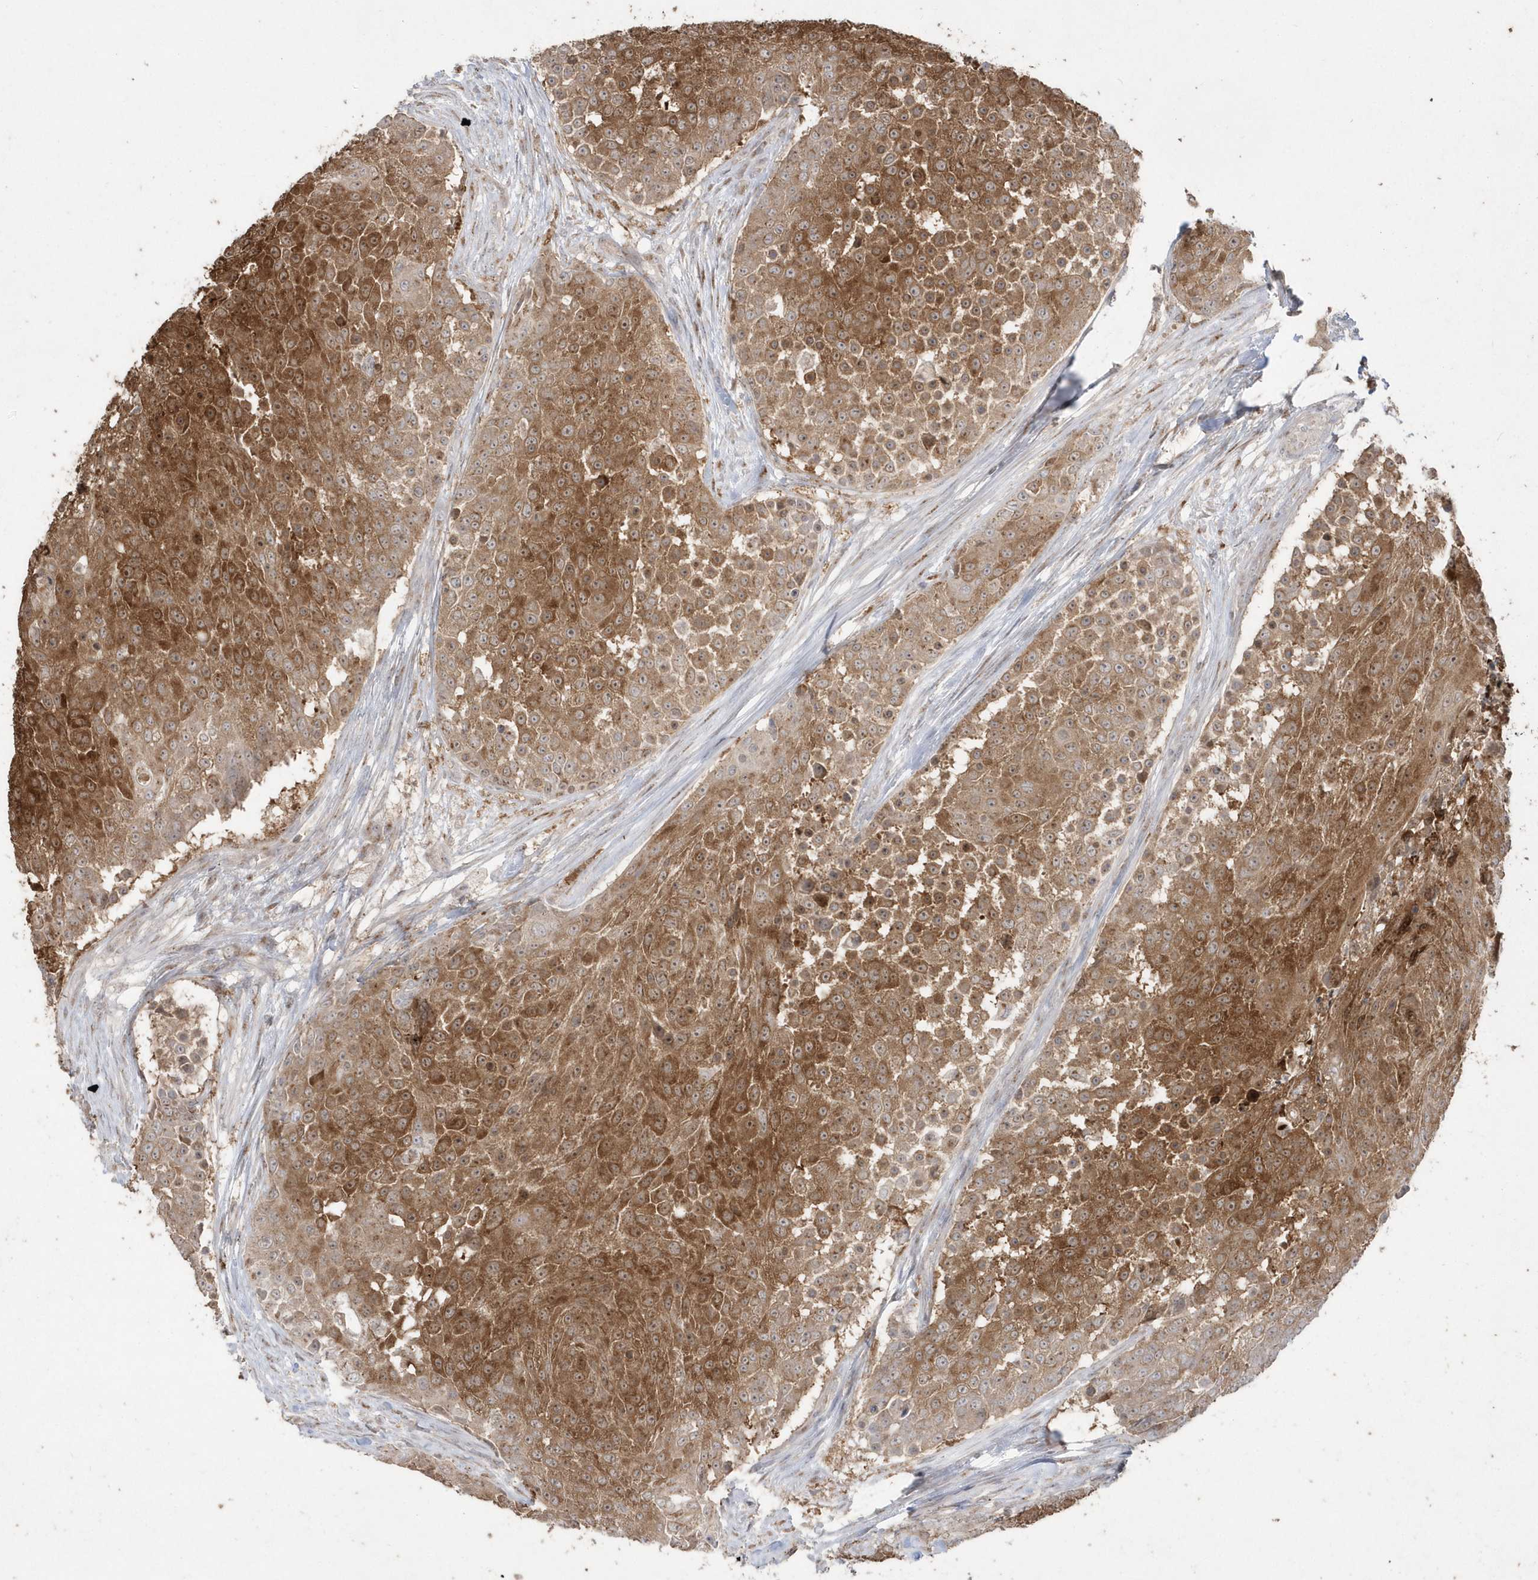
{"staining": {"intensity": "strong", "quantity": ">75%", "location": "cytoplasmic/membranous"}, "tissue": "urothelial cancer", "cell_type": "Tumor cells", "image_type": "cancer", "snomed": [{"axis": "morphology", "description": "Urothelial carcinoma, High grade"}, {"axis": "topography", "description": "Urinary bladder"}], "caption": "There is high levels of strong cytoplasmic/membranous positivity in tumor cells of high-grade urothelial carcinoma, as demonstrated by immunohistochemical staining (brown color).", "gene": "GEMIN6", "patient": {"sex": "female", "age": 63}}